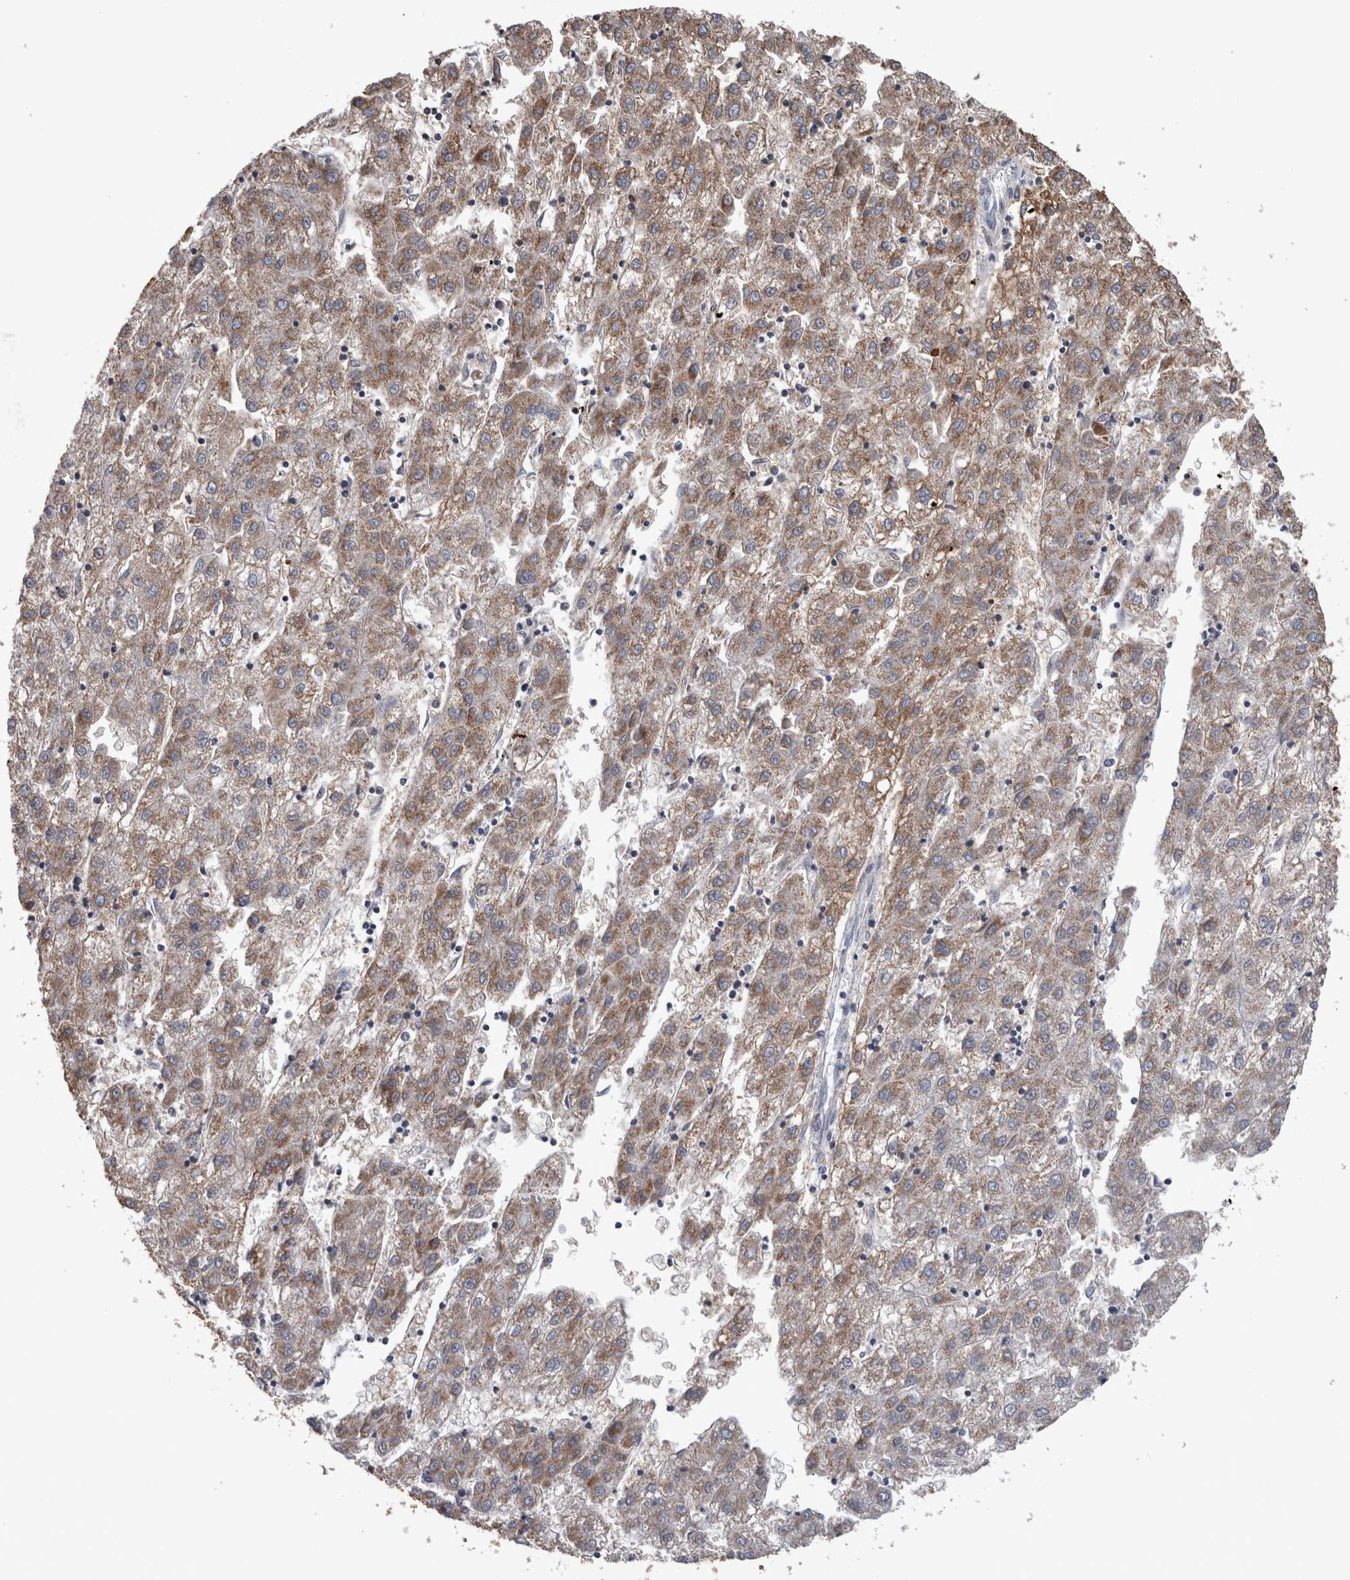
{"staining": {"intensity": "moderate", "quantity": ">75%", "location": "cytoplasmic/membranous"}, "tissue": "liver cancer", "cell_type": "Tumor cells", "image_type": "cancer", "snomed": [{"axis": "morphology", "description": "Carcinoma, Hepatocellular, NOS"}, {"axis": "topography", "description": "Liver"}], "caption": "Human liver cancer (hepatocellular carcinoma) stained with a protein marker displays moderate staining in tumor cells.", "gene": "PEBP4", "patient": {"sex": "male", "age": 72}}